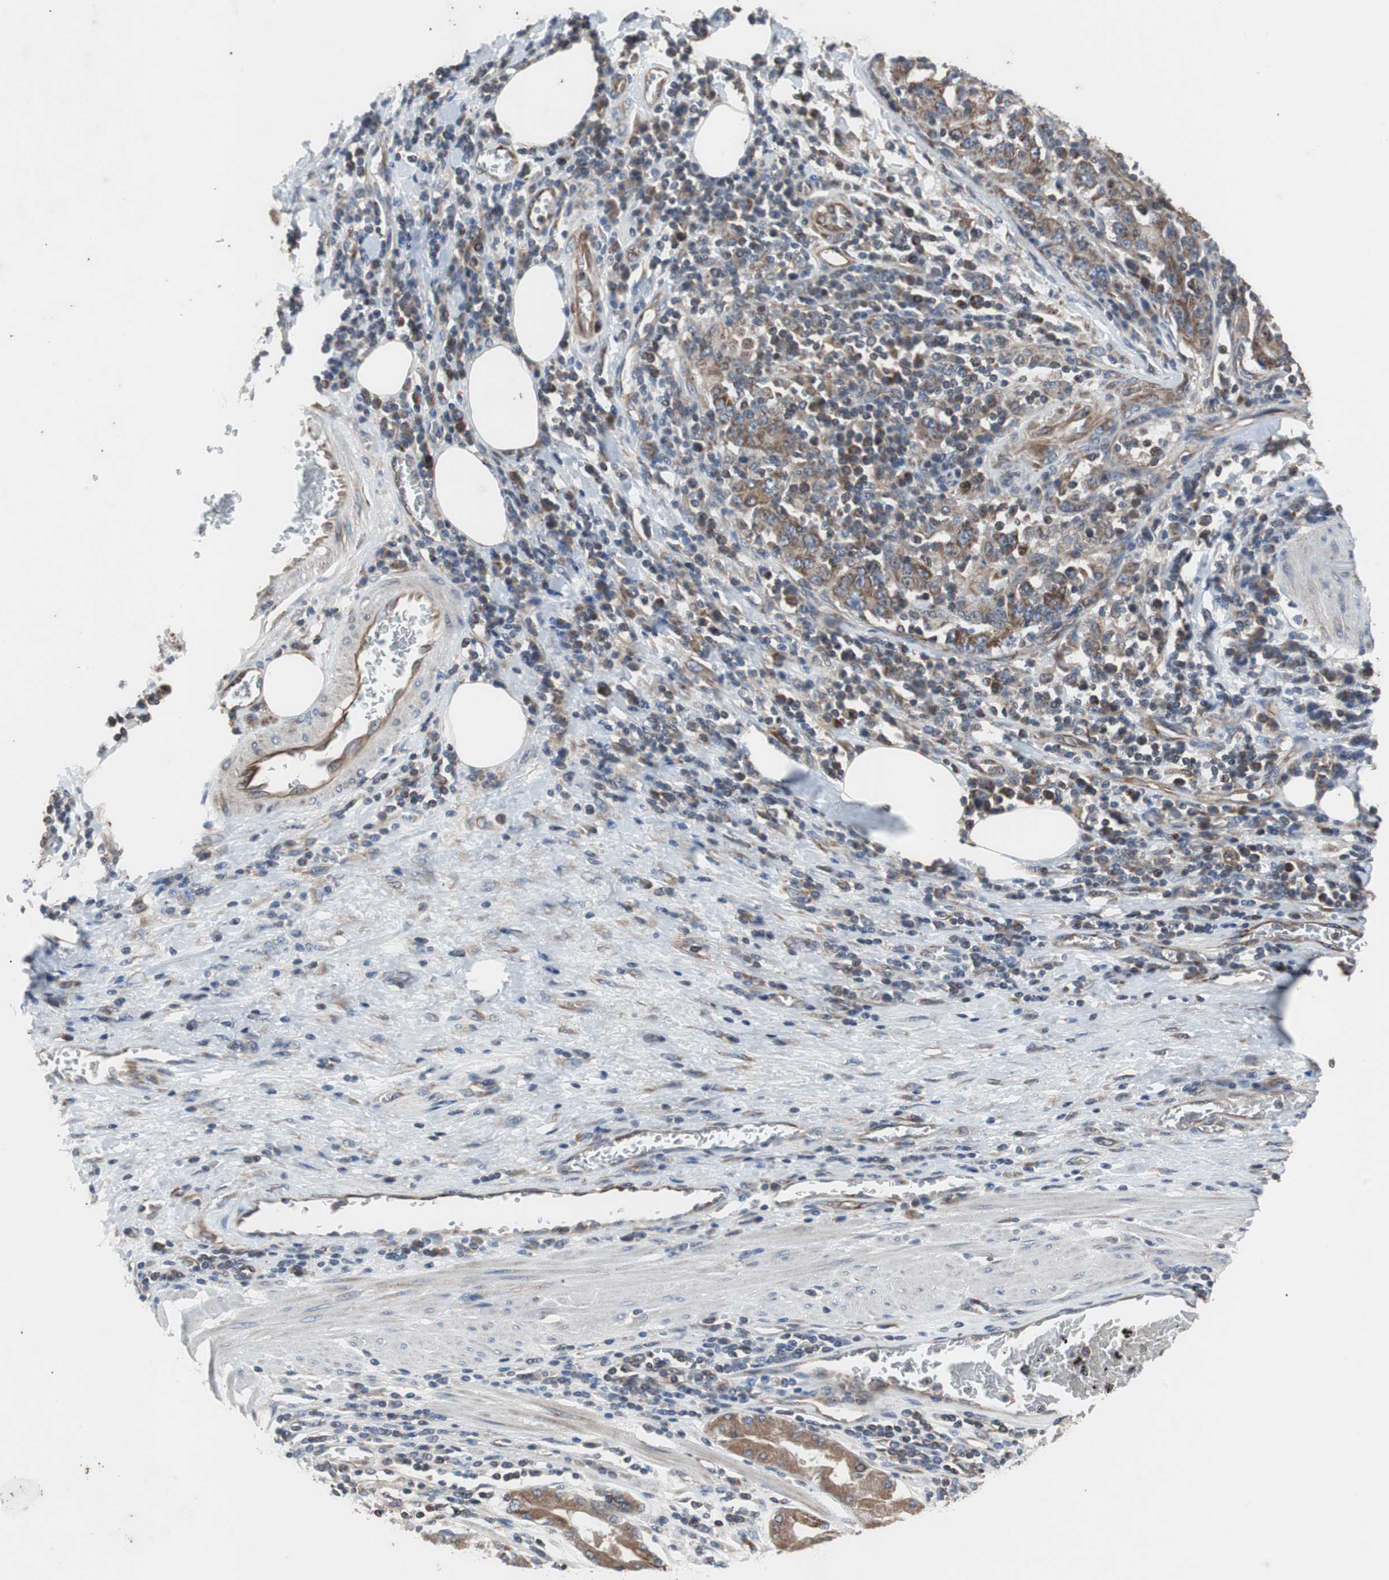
{"staining": {"intensity": "weak", "quantity": ">75%", "location": "cytoplasmic/membranous"}, "tissue": "stomach cancer", "cell_type": "Tumor cells", "image_type": "cancer", "snomed": [{"axis": "morphology", "description": "Normal tissue, NOS"}, {"axis": "morphology", "description": "Adenocarcinoma, NOS"}, {"axis": "topography", "description": "Stomach, upper"}, {"axis": "topography", "description": "Stomach"}], "caption": "A brown stain highlights weak cytoplasmic/membranous positivity of a protein in human stomach adenocarcinoma tumor cells. The staining was performed using DAB (3,3'-diaminobenzidine) to visualize the protein expression in brown, while the nuclei were stained in blue with hematoxylin (Magnification: 20x).", "gene": "ACTR3", "patient": {"sex": "male", "age": 59}}